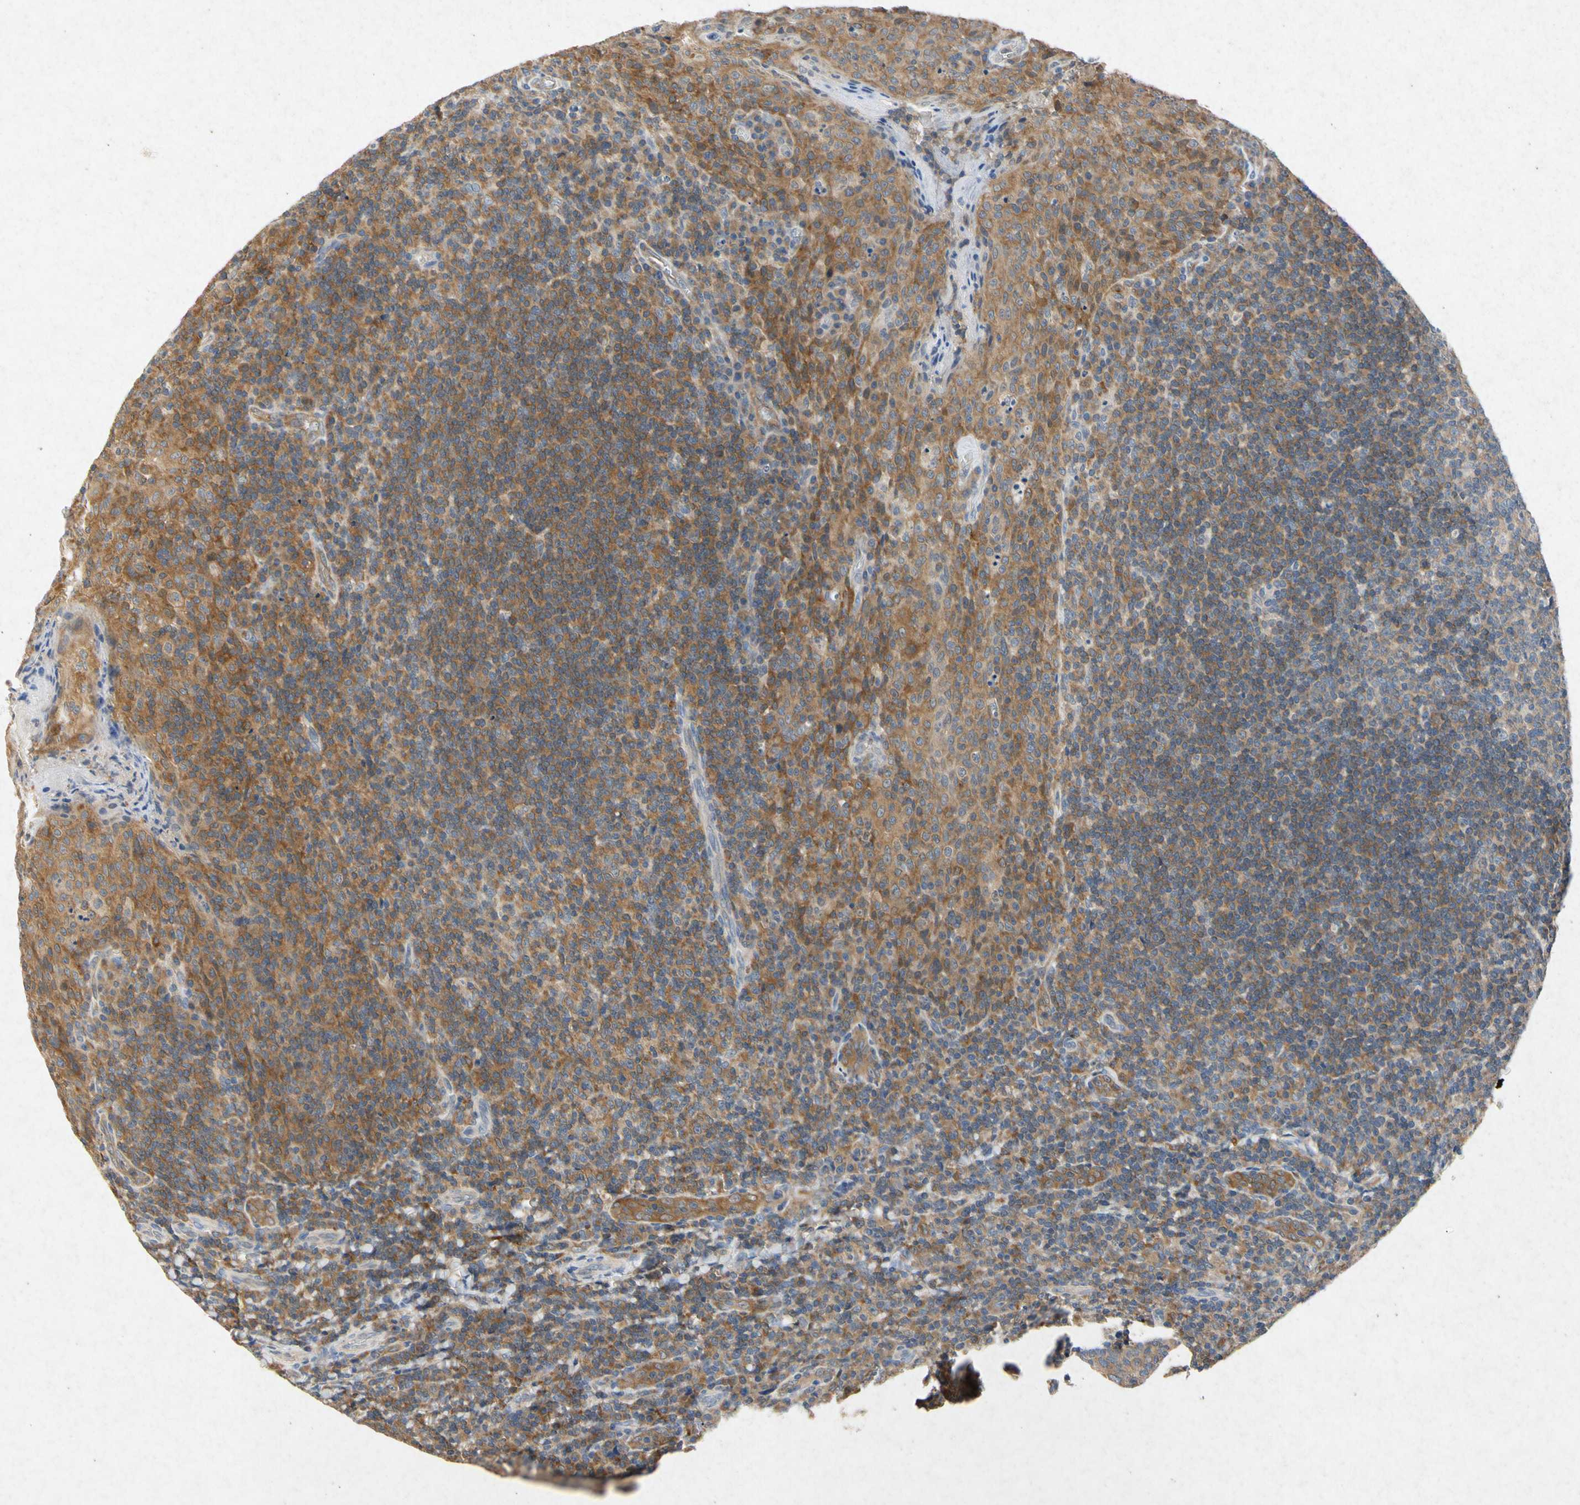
{"staining": {"intensity": "weak", "quantity": ">75%", "location": "cytoplasmic/membranous"}, "tissue": "tonsil", "cell_type": "Germinal center cells", "image_type": "normal", "snomed": [{"axis": "morphology", "description": "Normal tissue, NOS"}, {"axis": "topography", "description": "Tonsil"}], "caption": "DAB immunohistochemical staining of unremarkable tonsil shows weak cytoplasmic/membranous protein expression in approximately >75% of germinal center cells. The staining was performed using DAB (3,3'-diaminobenzidine) to visualize the protein expression in brown, while the nuclei were stained in blue with hematoxylin (Magnification: 20x).", "gene": "RPS6KA1", "patient": {"sex": "male", "age": 17}}